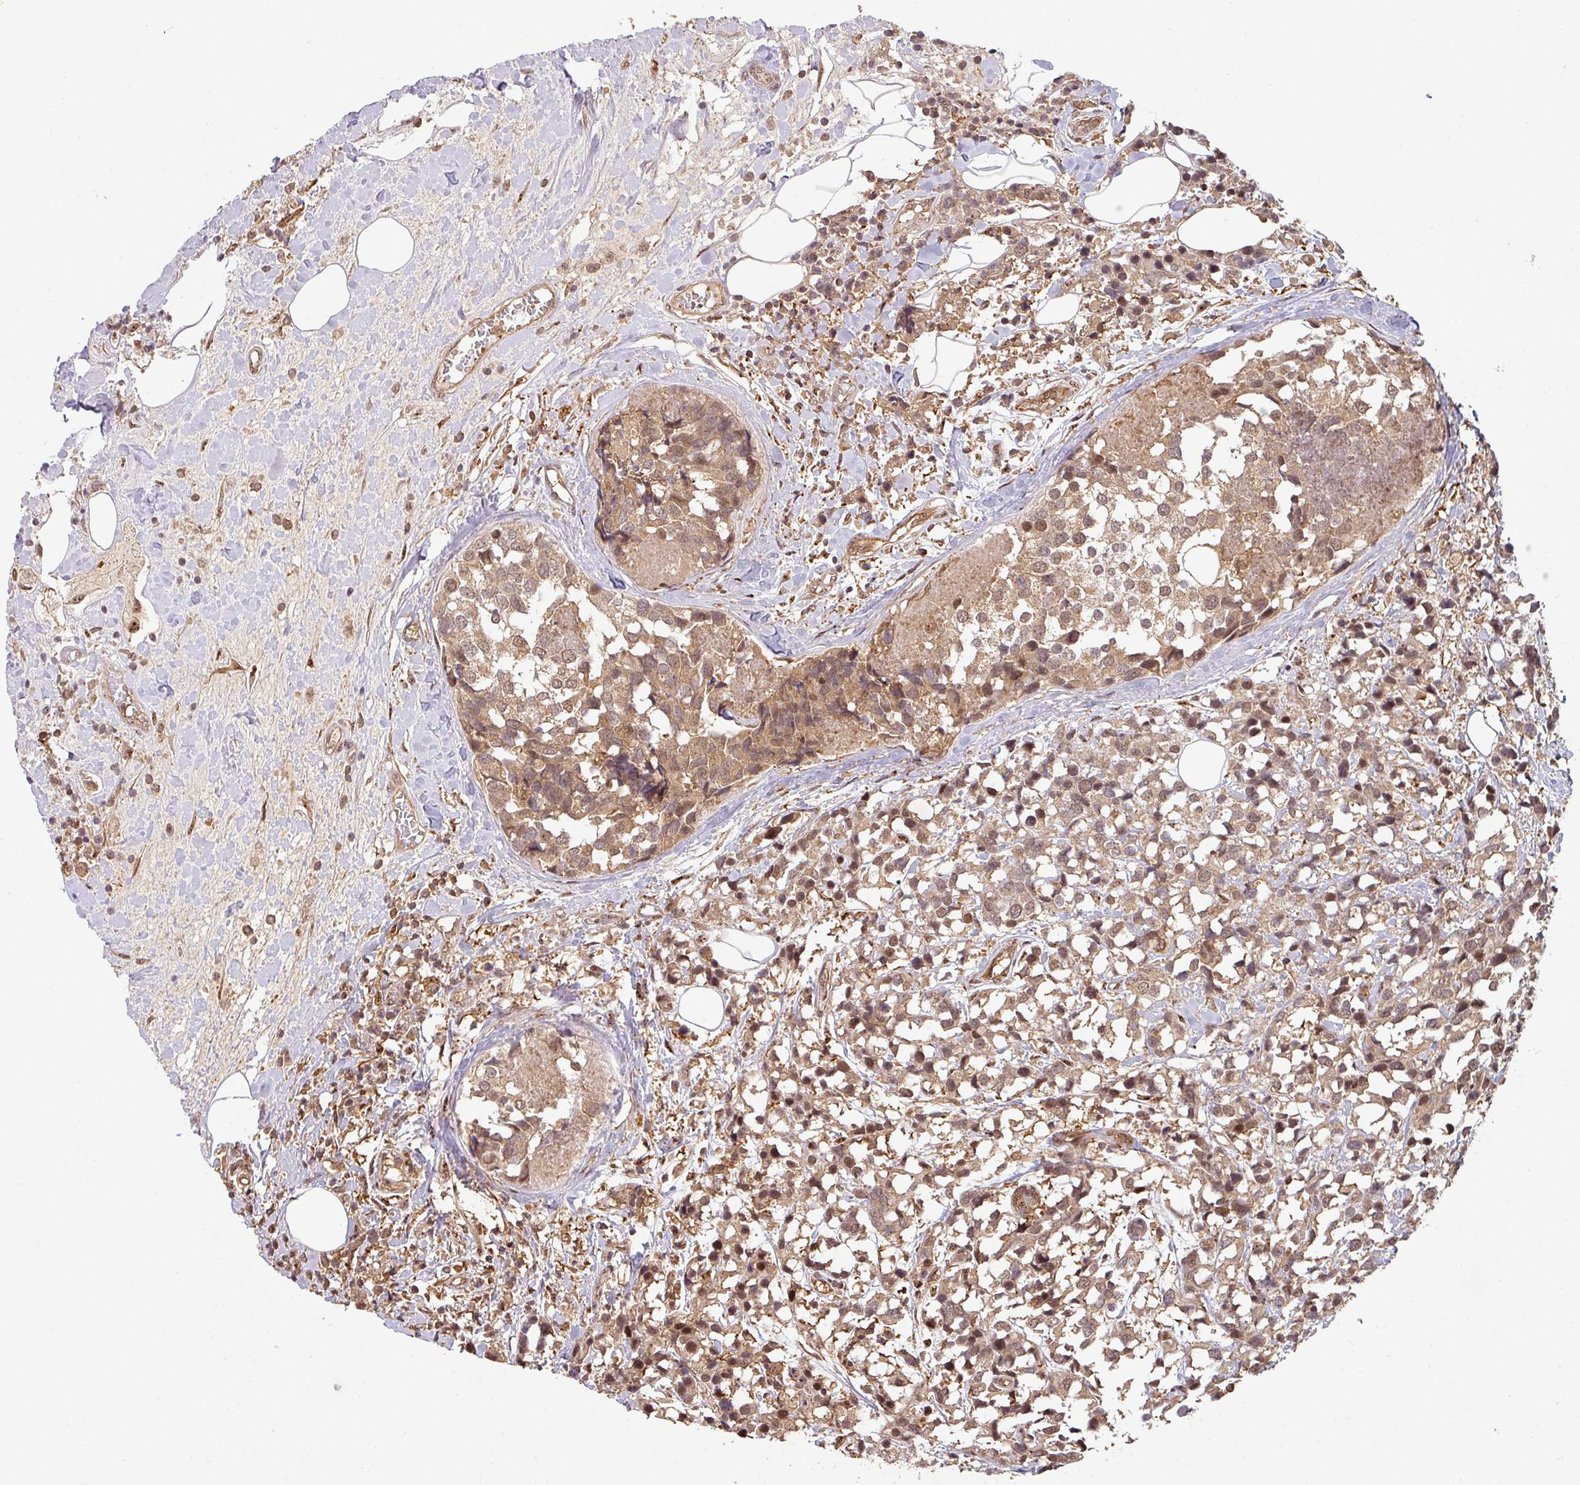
{"staining": {"intensity": "moderate", "quantity": ">75%", "location": "cytoplasmic/membranous,nuclear"}, "tissue": "breast cancer", "cell_type": "Tumor cells", "image_type": "cancer", "snomed": [{"axis": "morphology", "description": "Lobular carcinoma"}, {"axis": "topography", "description": "Breast"}], "caption": "Lobular carcinoma (breast) tissue exhibits moderate cytoplasmic/membranous and nuclear staining in approximately >75% of tumor cells", "gene": "ZNF322", "patient": {"sex": "female", "age": 59}}